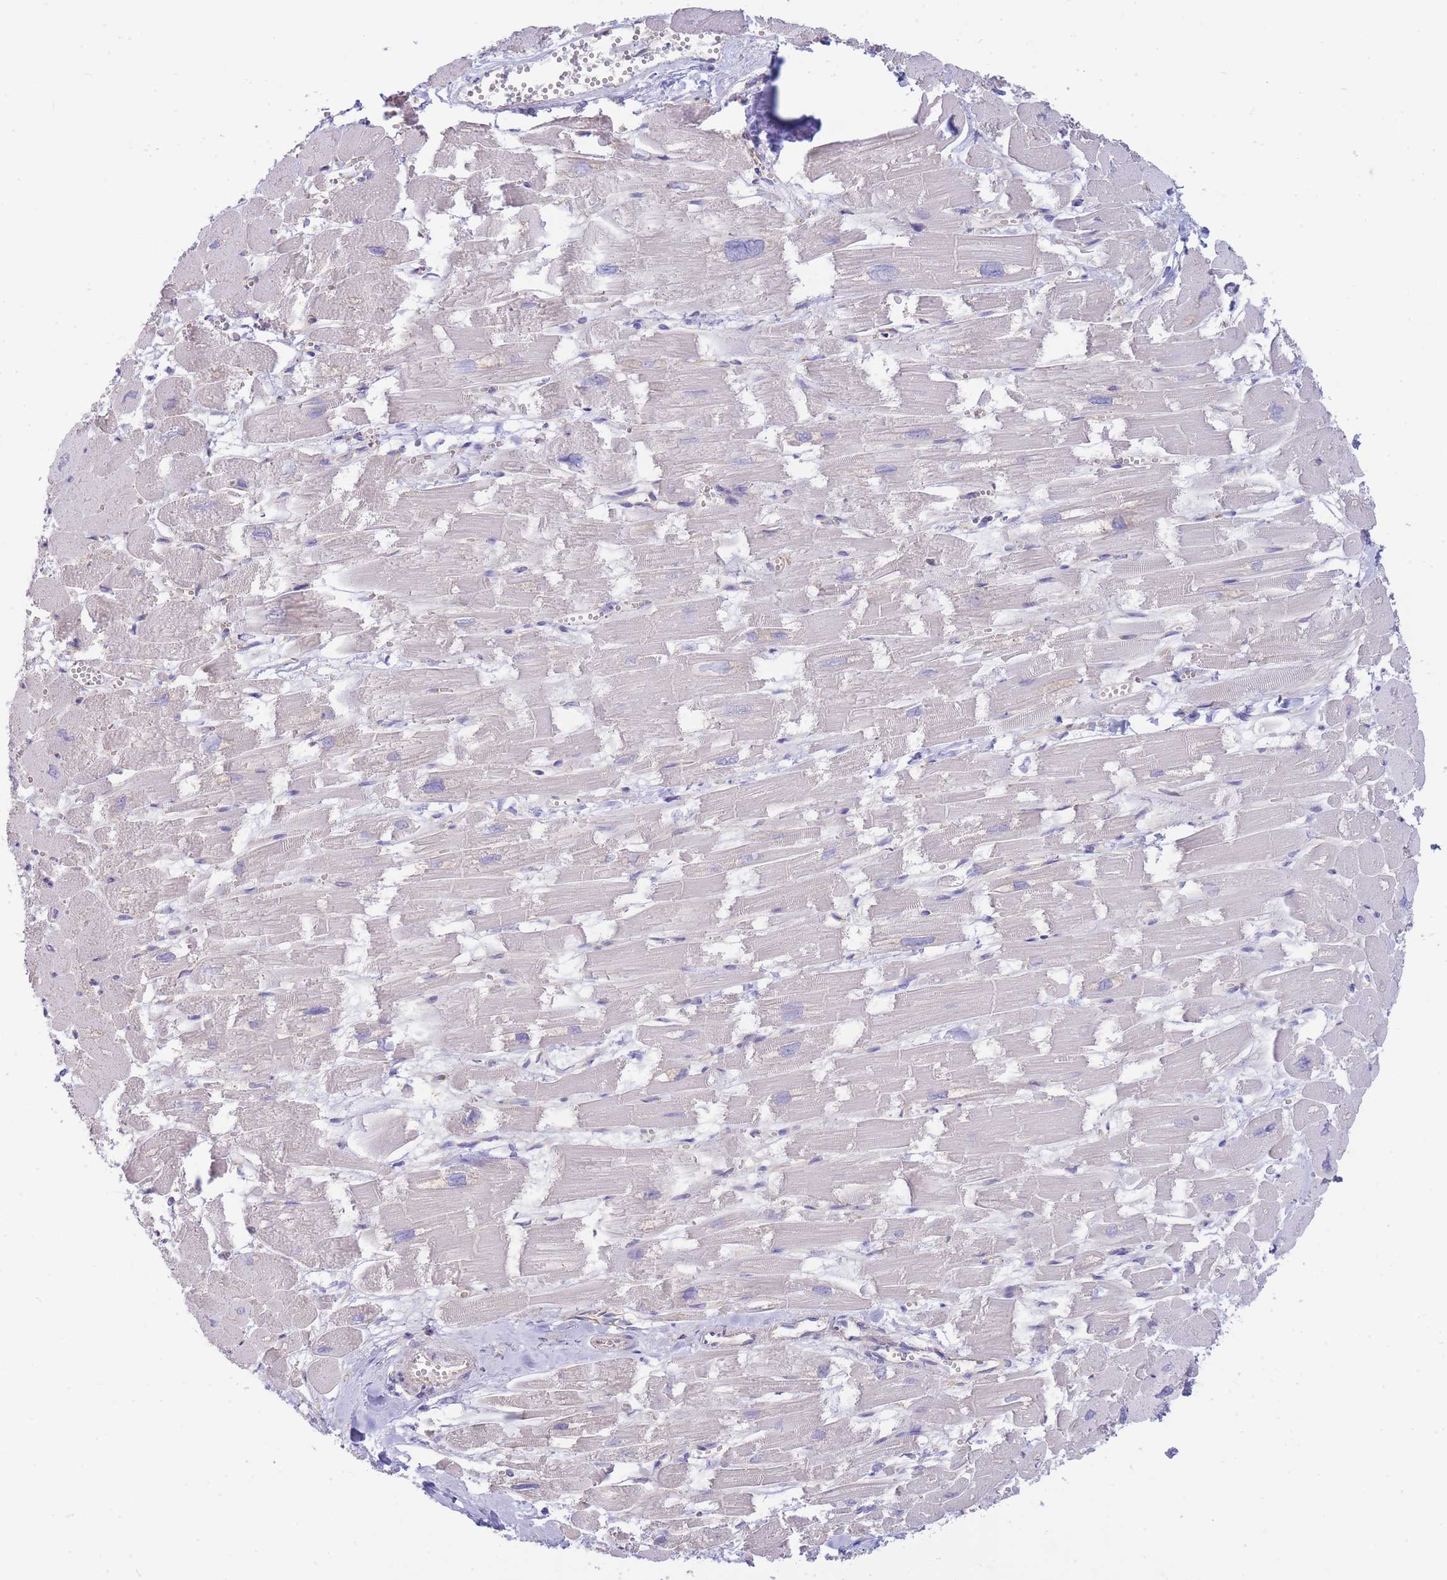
{"staining": {"intensity": "negative", "quantity": "none", "location": "none"}, "tissue": "heart muscle", "cell_type": "Cardiomyocytes", "image_type": "normal", "snomed": [{"axis": "morphology", "description": "Normal tissue, NOS"}, {"axis": "topography", "description": "Heart"}], "caption": "Immunohistochemical staining of unremarkable human heart muscle exhibits no significant positivity in cardiomyocytes. (DAB (3,3'-diaminobenzidine) IHC visualized using brightfield microscopy, high magnification).", "gene": "SH2B2", "patient": {"sex": "male", "age": 54}}